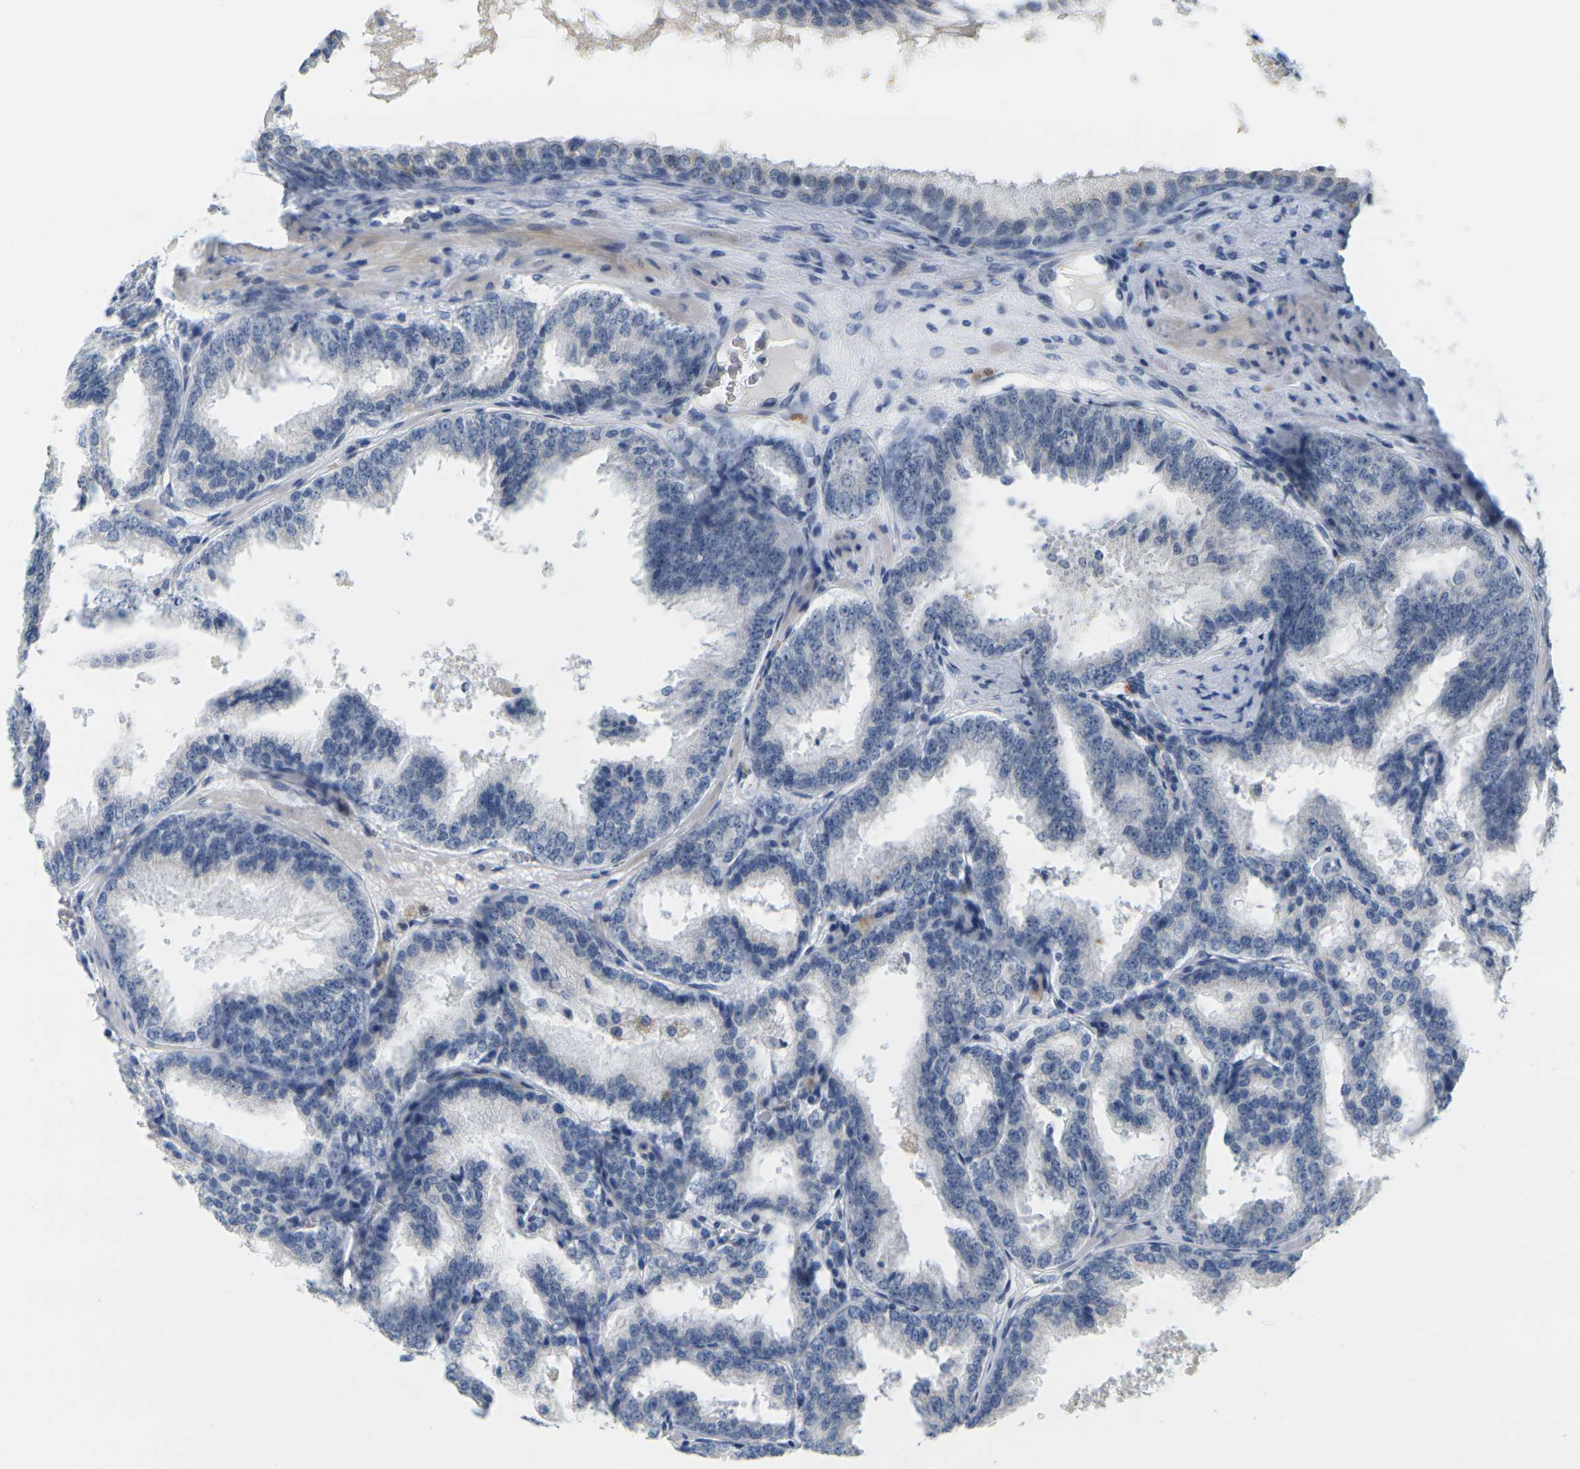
{"staining": {"intensity": "negative", "quantity": "none", "location": "none"}, "tissue": "prostate cancer", "cell_type": "Tumor cells", "image_type": "cancer", "snomed": [{"axis": "morphology", "description": "Adenocarcinoma, High grade"}, {"axis": "topography", "description": "Prostate"}], "caption": "Protein analysis of adenocarcinoma (high-grade) (prostate) reveals no significant positivity in tumor cells.", "gene": "GPR15", "patient": {"sex": "male", "age": 61}}